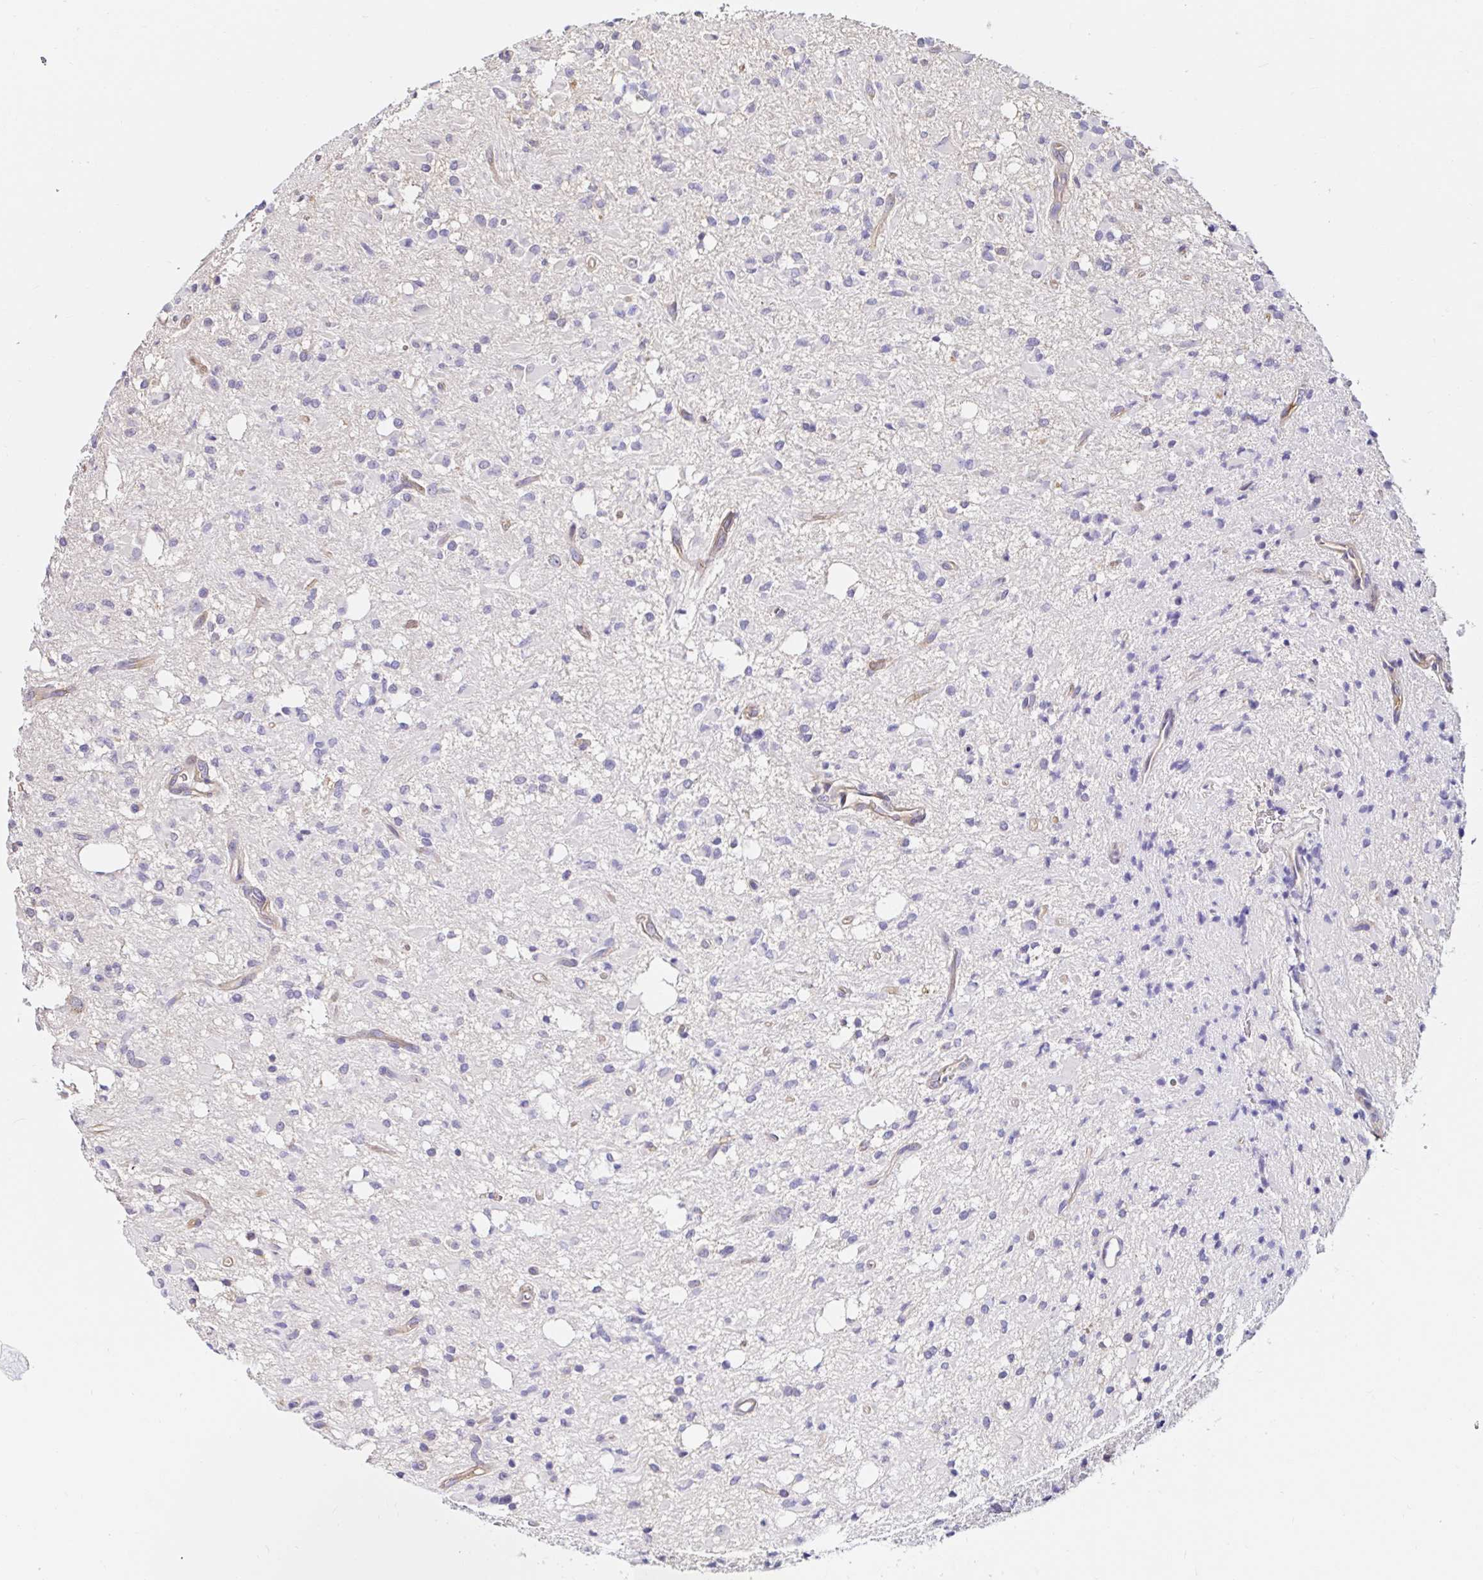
{"staining": {"intensity": "negative", "quantity": "none", "location": "none"}, "tissue": "glioma", "cell_type": "Tumor cells", "image_type": "cancer", "snomed": [{"axis": "morphology", "description": "Glioma, malignant, Low grade"}, {"axis": "topography", "description": "Brain"}], "caption": "The immunohistochemistry micrograph has no significant staining in tumor cells of glioma tissue.", "gene": "RSRP1", "patient": {"sex": "female", "age": 33}}